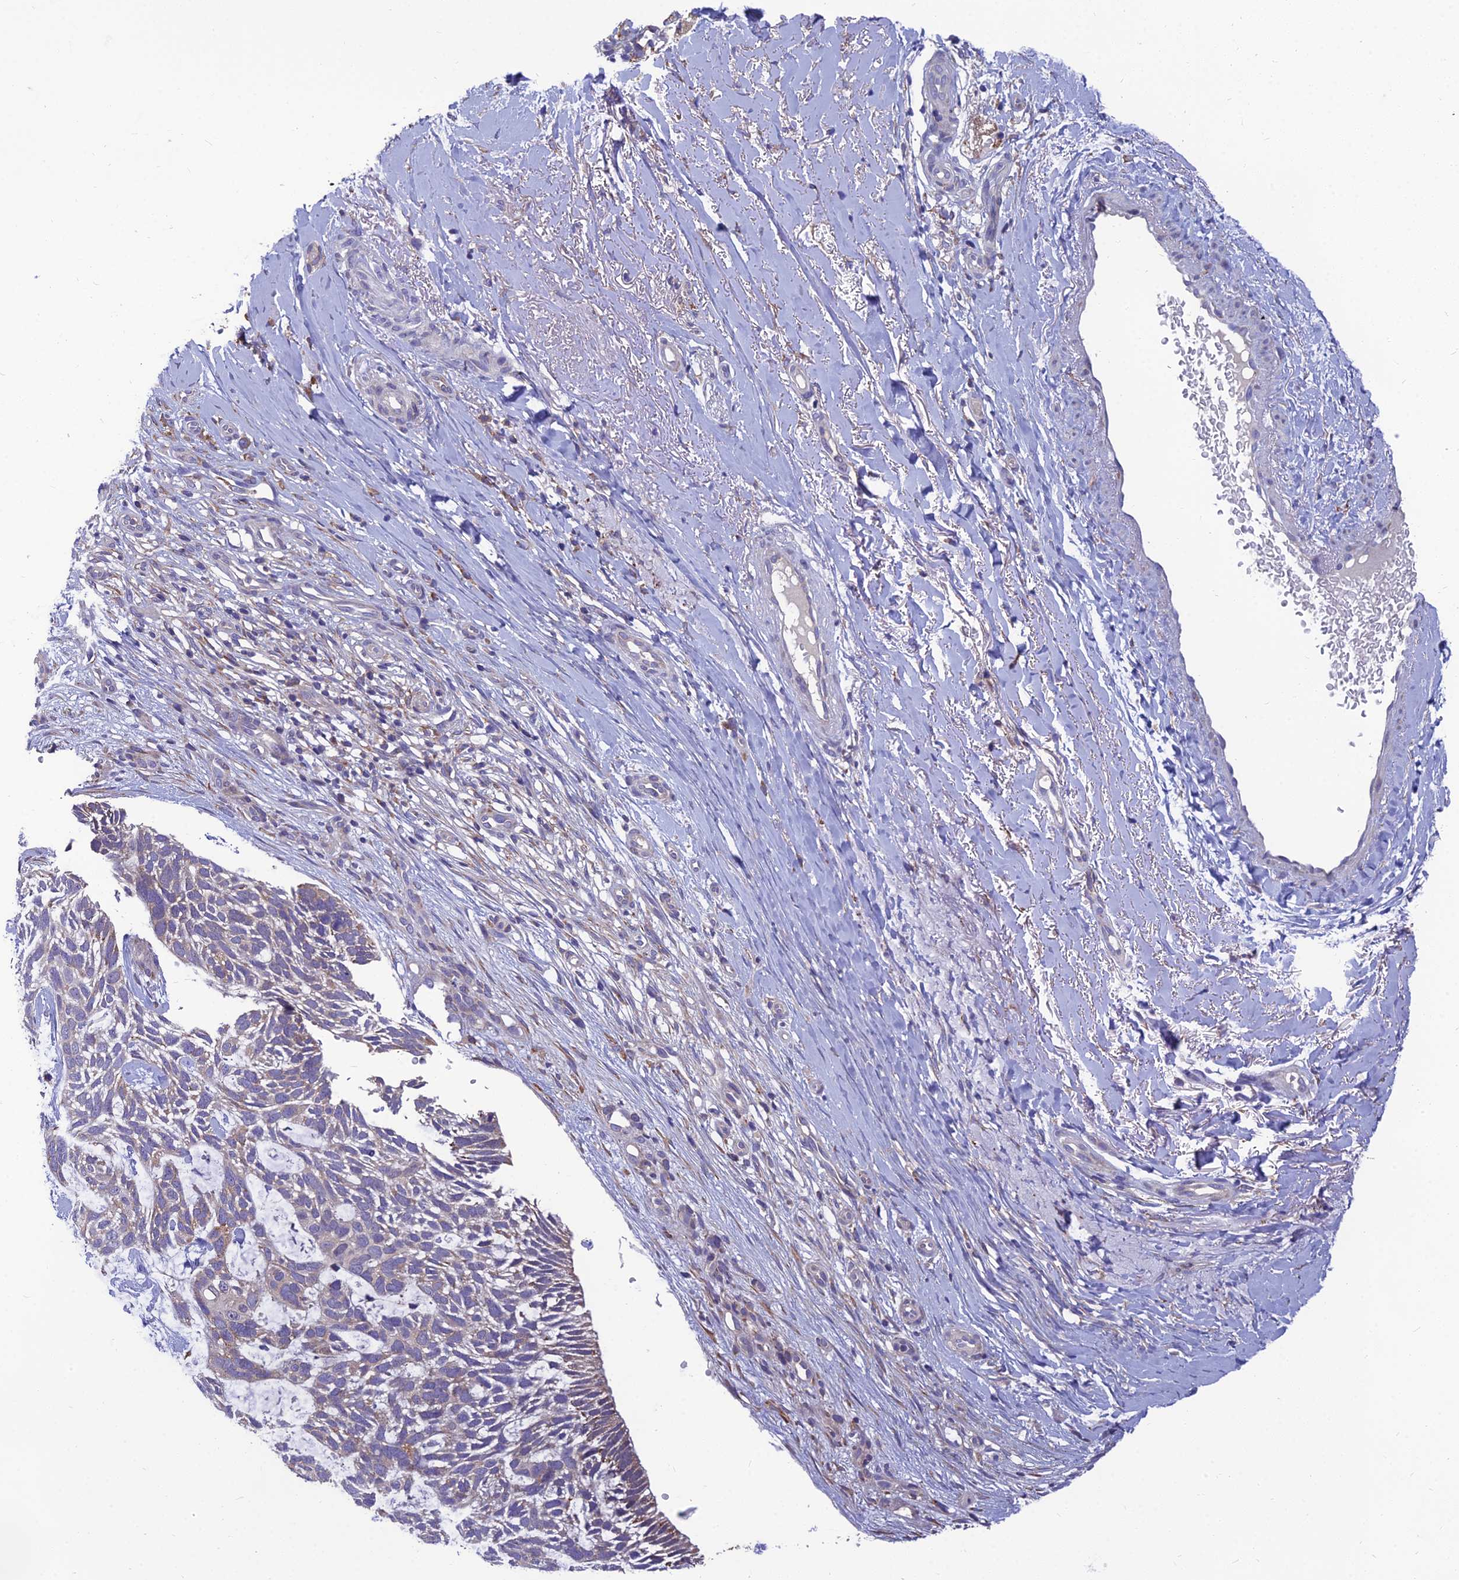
{"staining": {"intensity": "weak", "quantity": "<25%", "location": "cytoplasmic/membranous"}, "tissue": "skin cancer", "cell_type": "Tumor cells", "image_type": "cancer", "snomed": [{"axis": "morphology", "description": "Basal cell carcinoma"}, {"axis": "topography", "description": "Skin"}], "caption": "Tumor cells are negative for protein expression in human skin basal cell carcinoma.", "gene": "UMAD1", "patient": {"sex": "male", "age": 88}}